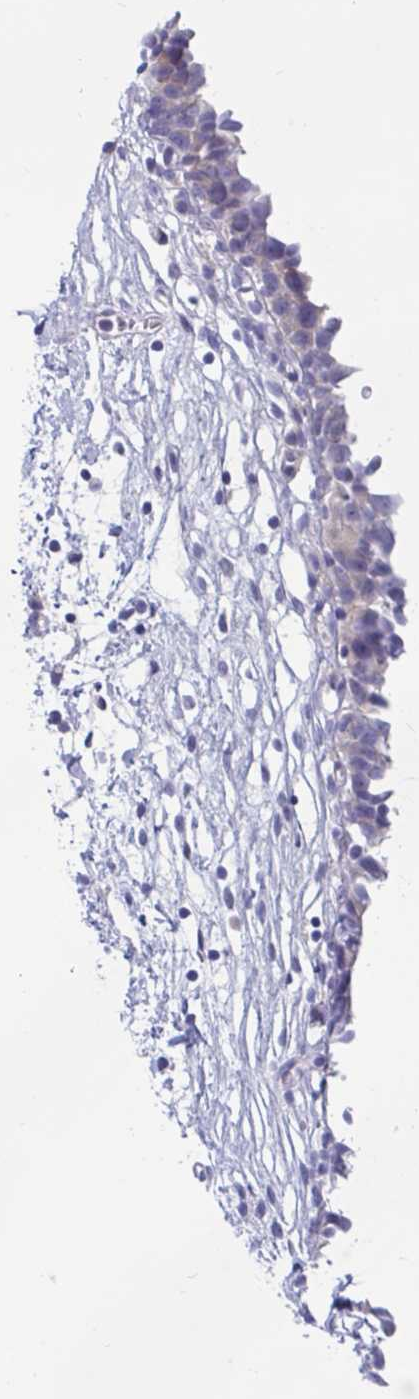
{"staining": {"intensity": "weak", "quantity": "<25%", "location": "cytoplasmic/membranous"}, "tissue": "urinary bladder", "cell_type": "Urothelial cells", "image_type": "normal", "snomed": [{"axis": "morphology", "description": "Normal tissue, NOS"}, {"axis": "topography", "description": "Urinary bladder"}], "caption": "Immunohistochemistry of normal urinary bladder reveals no expression in urothelial cells. (DAB (3,3'-diaminobenzidine) immunohistochemistry, high magnification).", "gene": "FAM219B", "patient": {"sex": "male", "age": 37}}